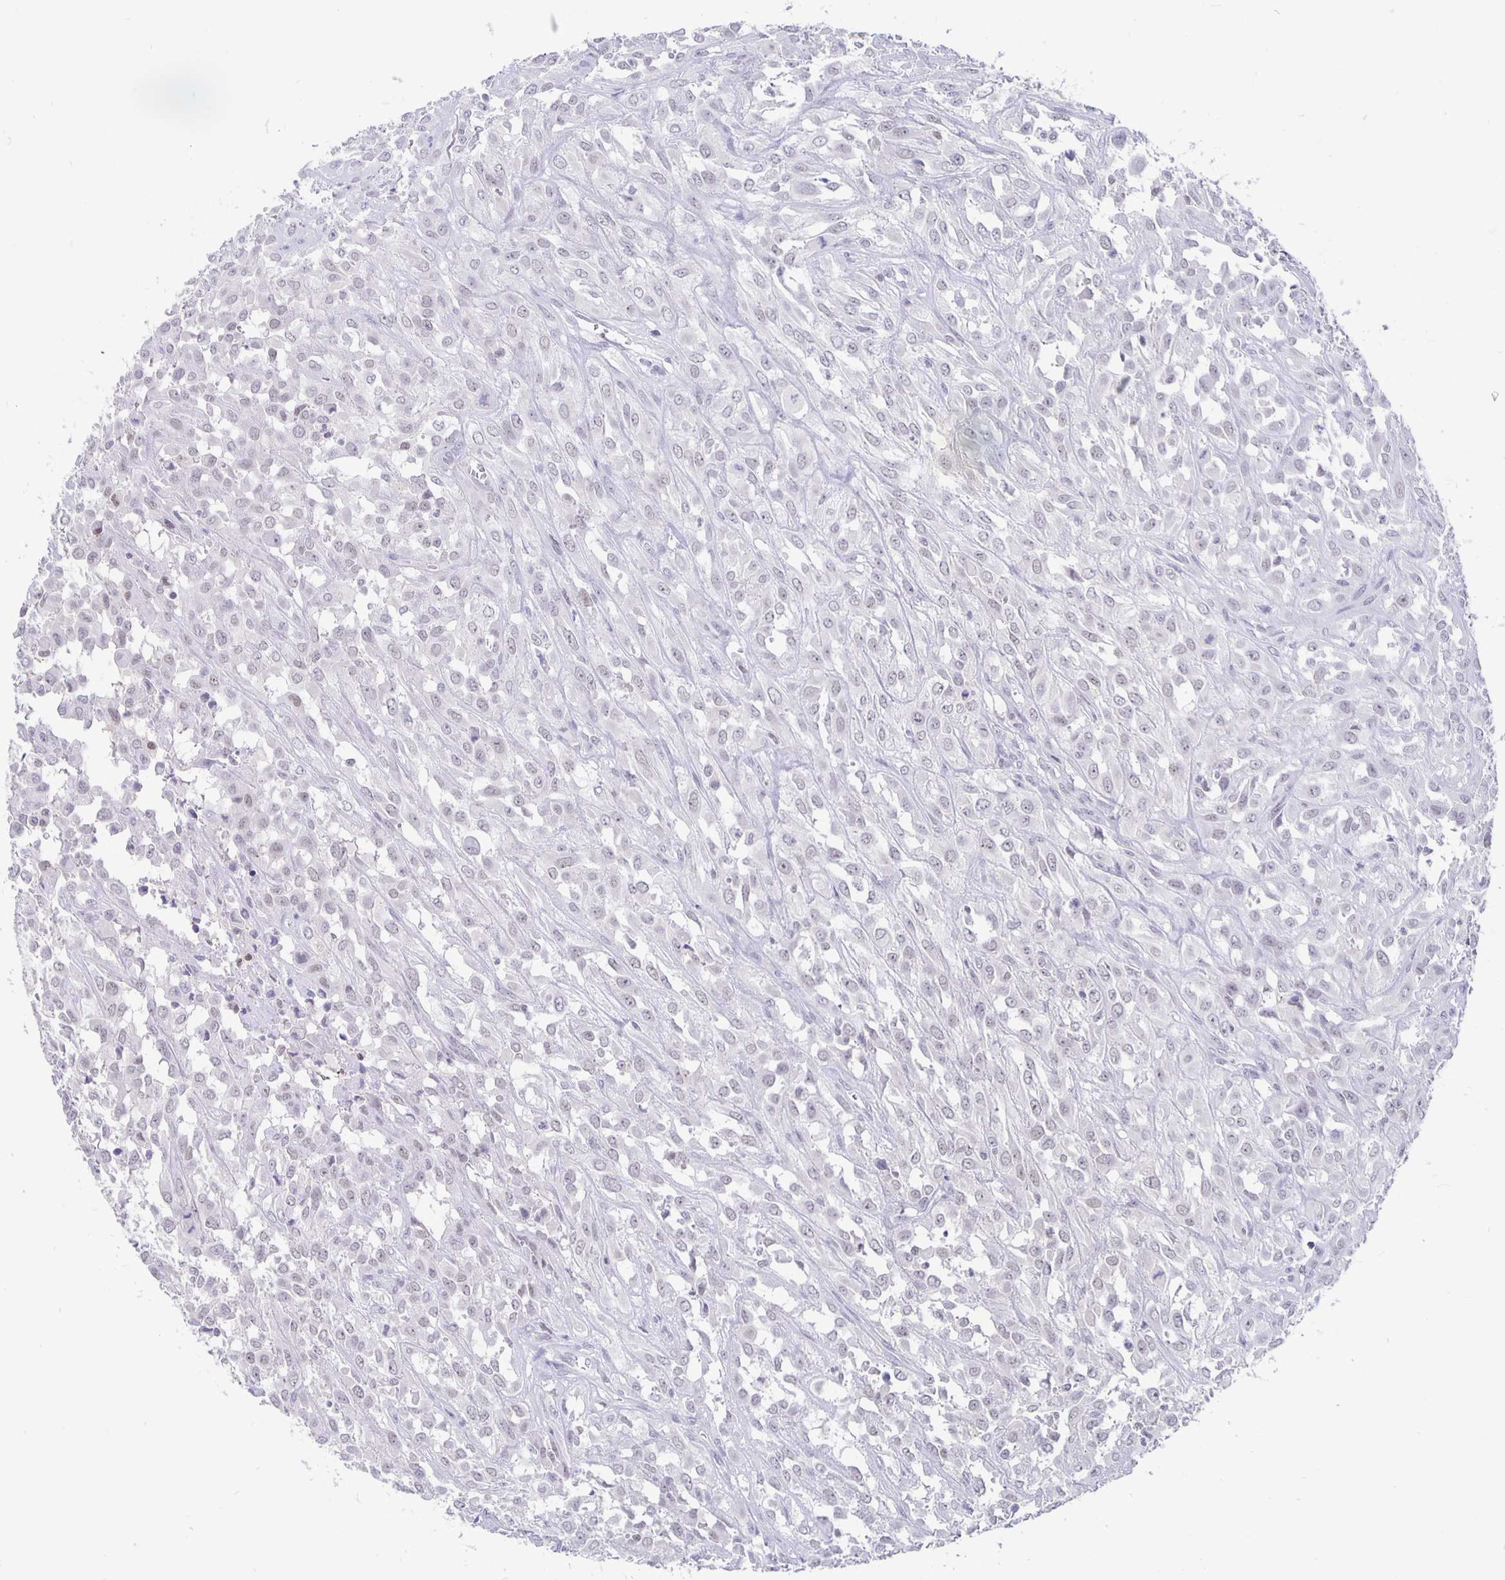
{"staining": {"intensity": "negative", "quantity": "none", "location": "none"}, "tissue": "urothelial cancer", "cell_type": "Tumor cells", "image_type": "cancer", "snomed": [{"axis": "morphology", "description": "Urothelial carcinoma, High grade"}, {"axis": "topography", "description": "Urinary bladder"}], "caption": "Tumor cells are negative for brown protein staining in urothelial cancer.", "gene": "ZNF691", "patient": {"sex": "male", "age": 67}}